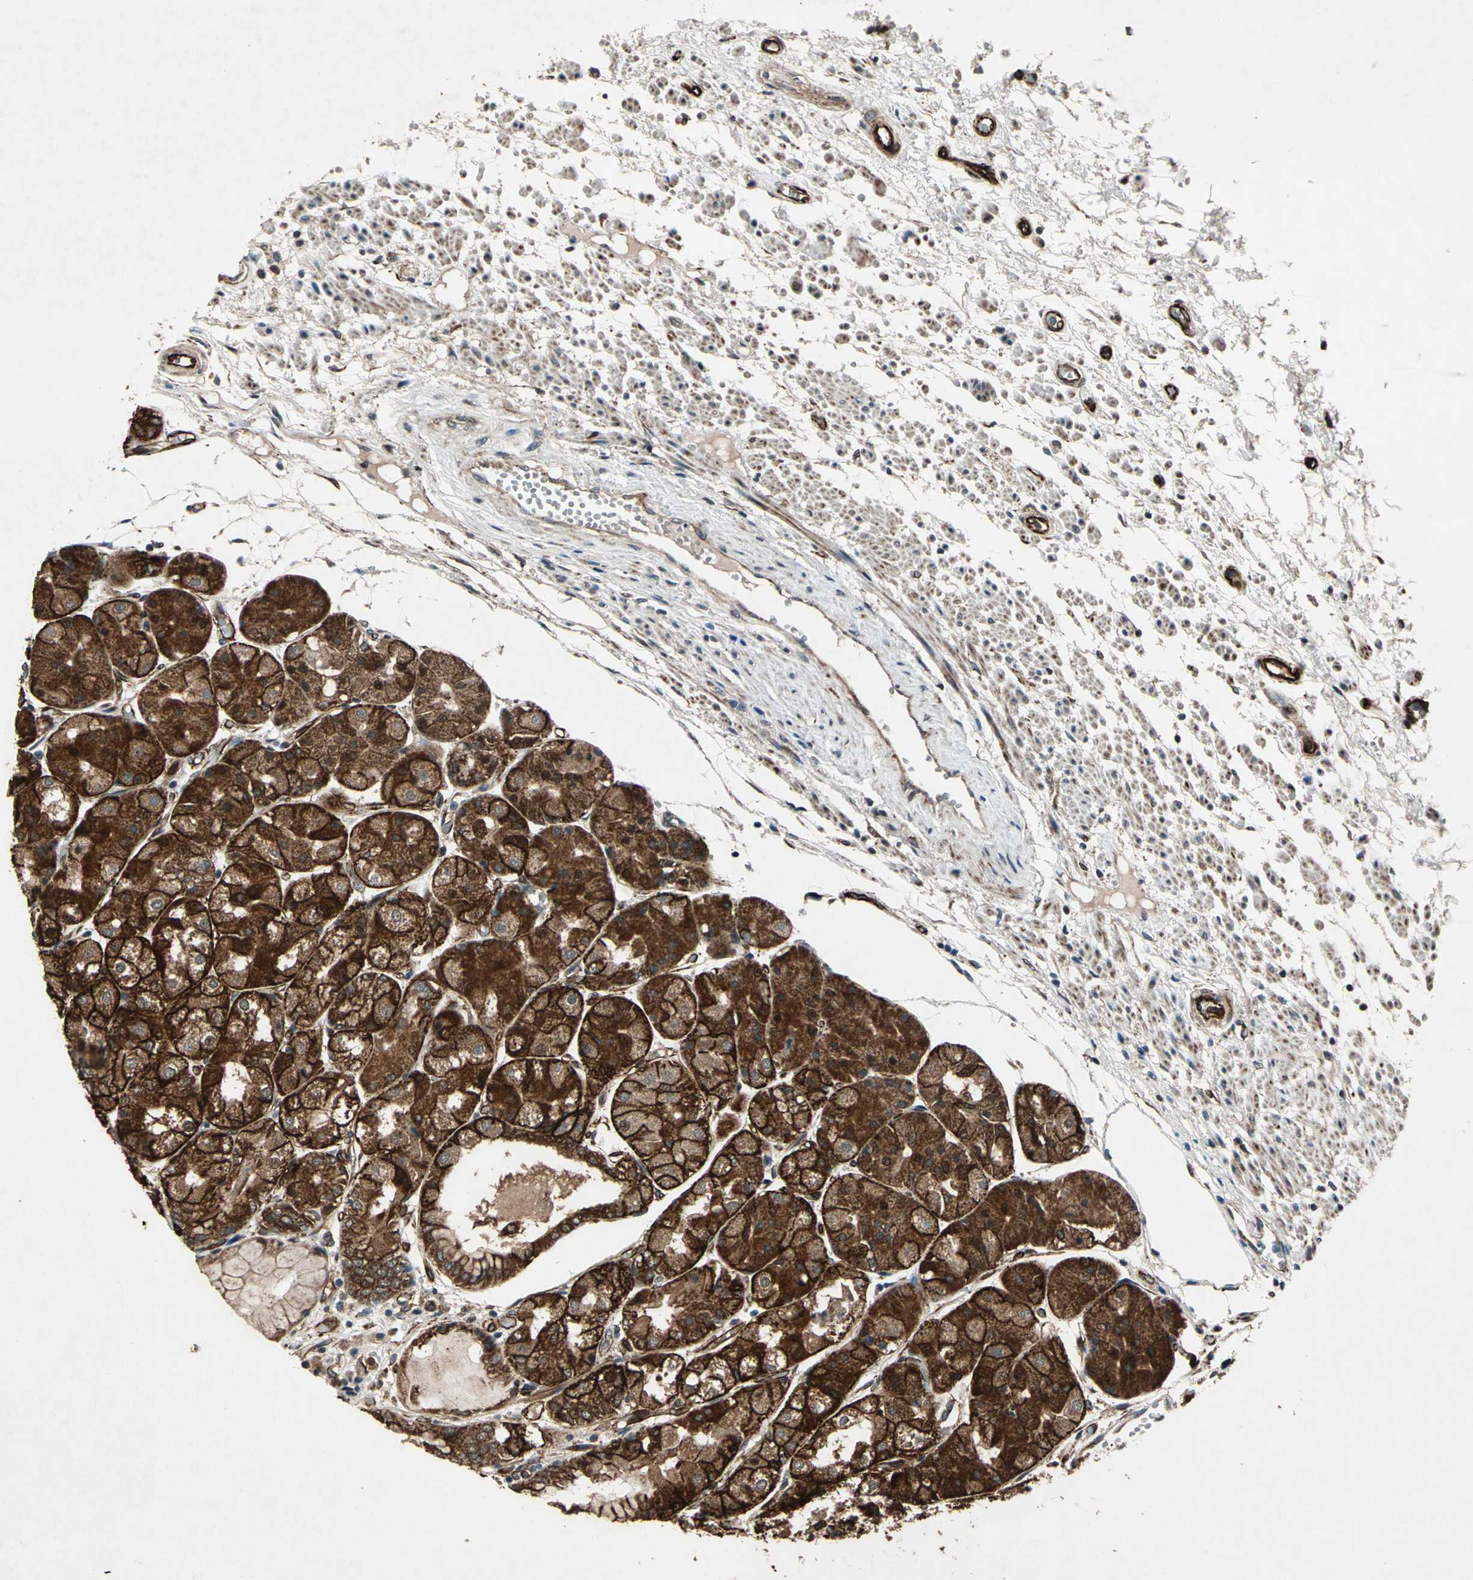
{"staining": {"intensity": "strong", "quantity": ">75%", "location": "cytoplasmic/membranous,nuclear"}, "tissue": "stomach", "cell_type": "Glandular cells", "image_type": "normal", "snomed": [{"axis": "morphology", "description": "Normal tissue, NOS"}, {"axis": "topography", "description": "Stomach, upper"}], "caption": "Protein staining of benign stomach displays strong cytoplasmic/membranous,nuclear expression in about >75% of glandular cells. (brown staining indicates protein expression, while blue staining denotes nuclei).", "gene": "EXD2", "patient": {"sex": "male", "age": 72}}